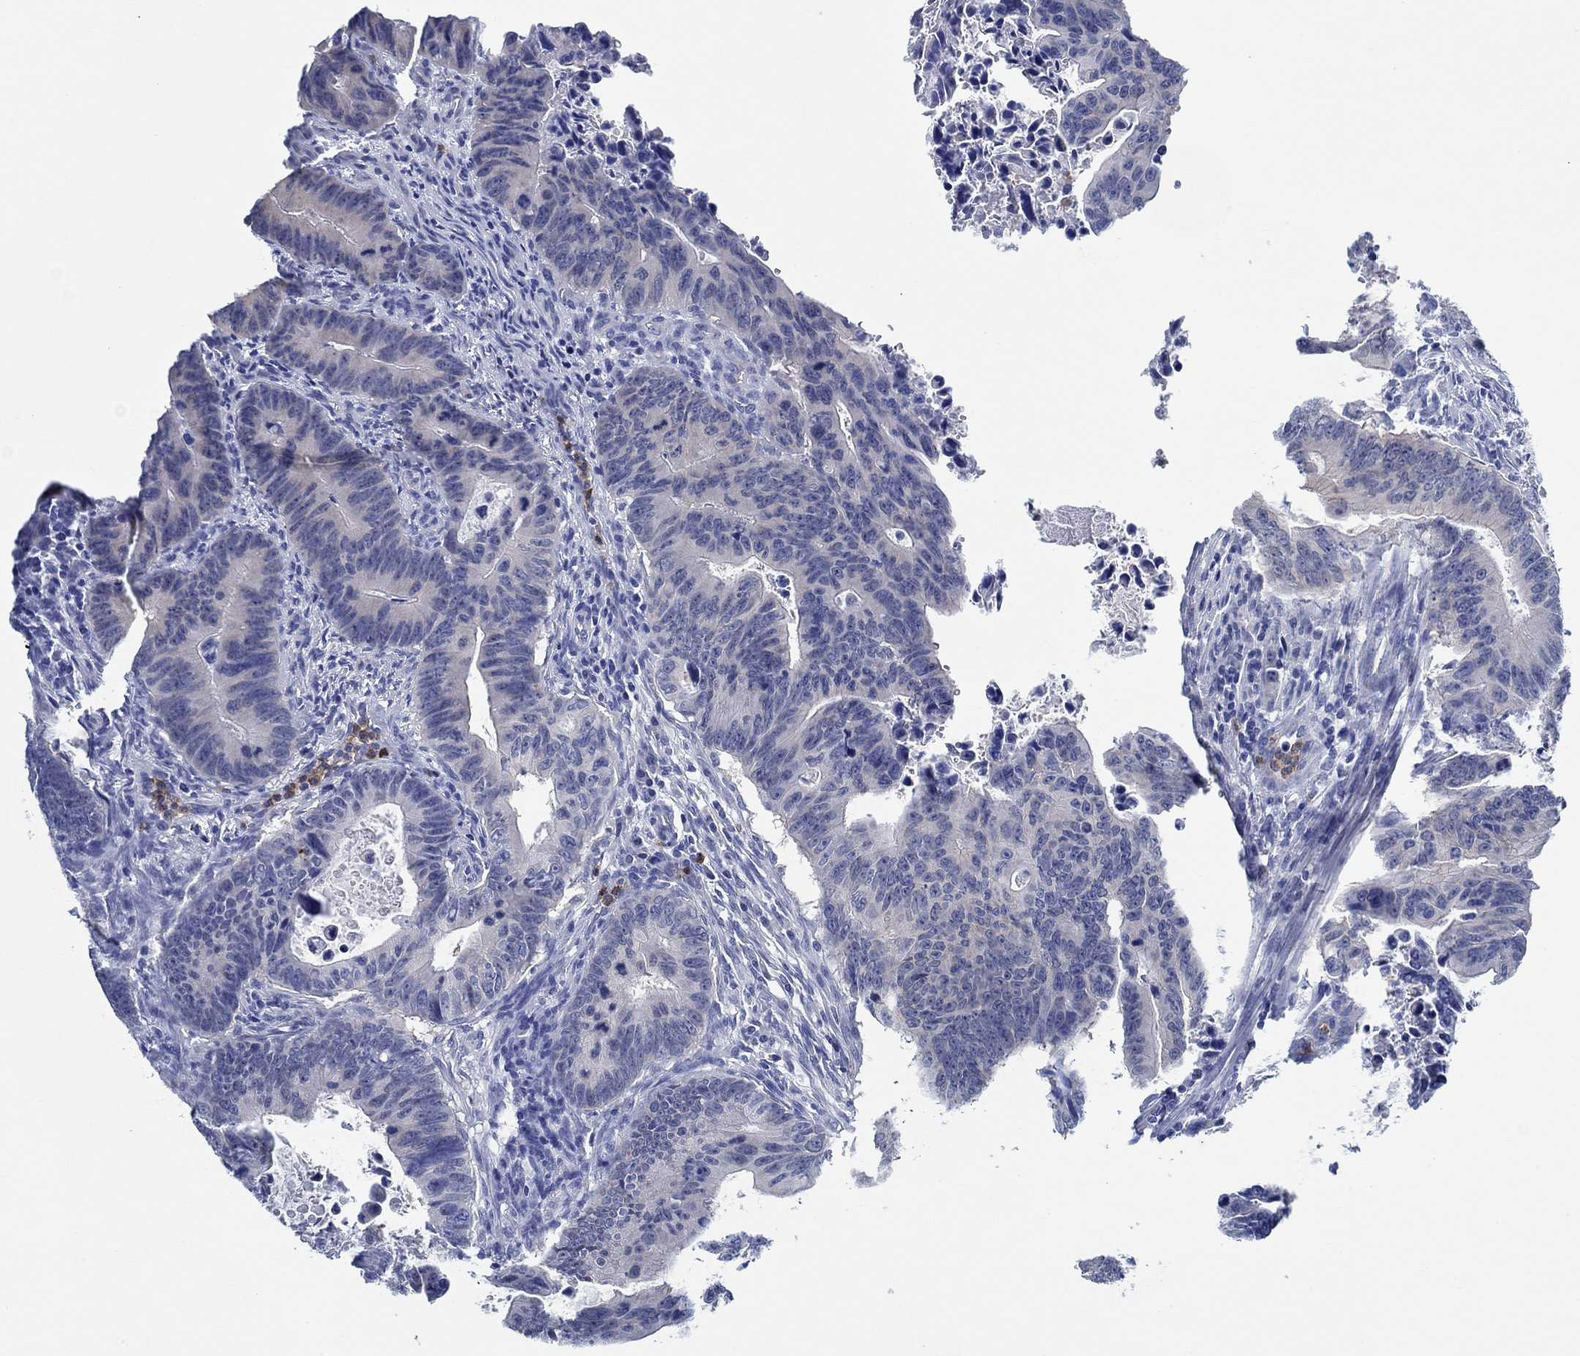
{"staining": {"intensity": "weak", "quantity": "<25%", "location": "cytoplasmic/membranous"}, "tissue": "colorectal cancer", "cell_type": "Tumor cells", "image_type": "cancer", "snomed": [{"axis": "morphology", "description": "Adenocarcinoma, NOS"}, {"axis": "topography", "description": "Colon"}], "caption": "Colorectal cancer was stained to show a protein in brown. There is no significant staining in tumor cells.", "gene": "ZNF671", "patient": {"sex": "female", "age": 87}}